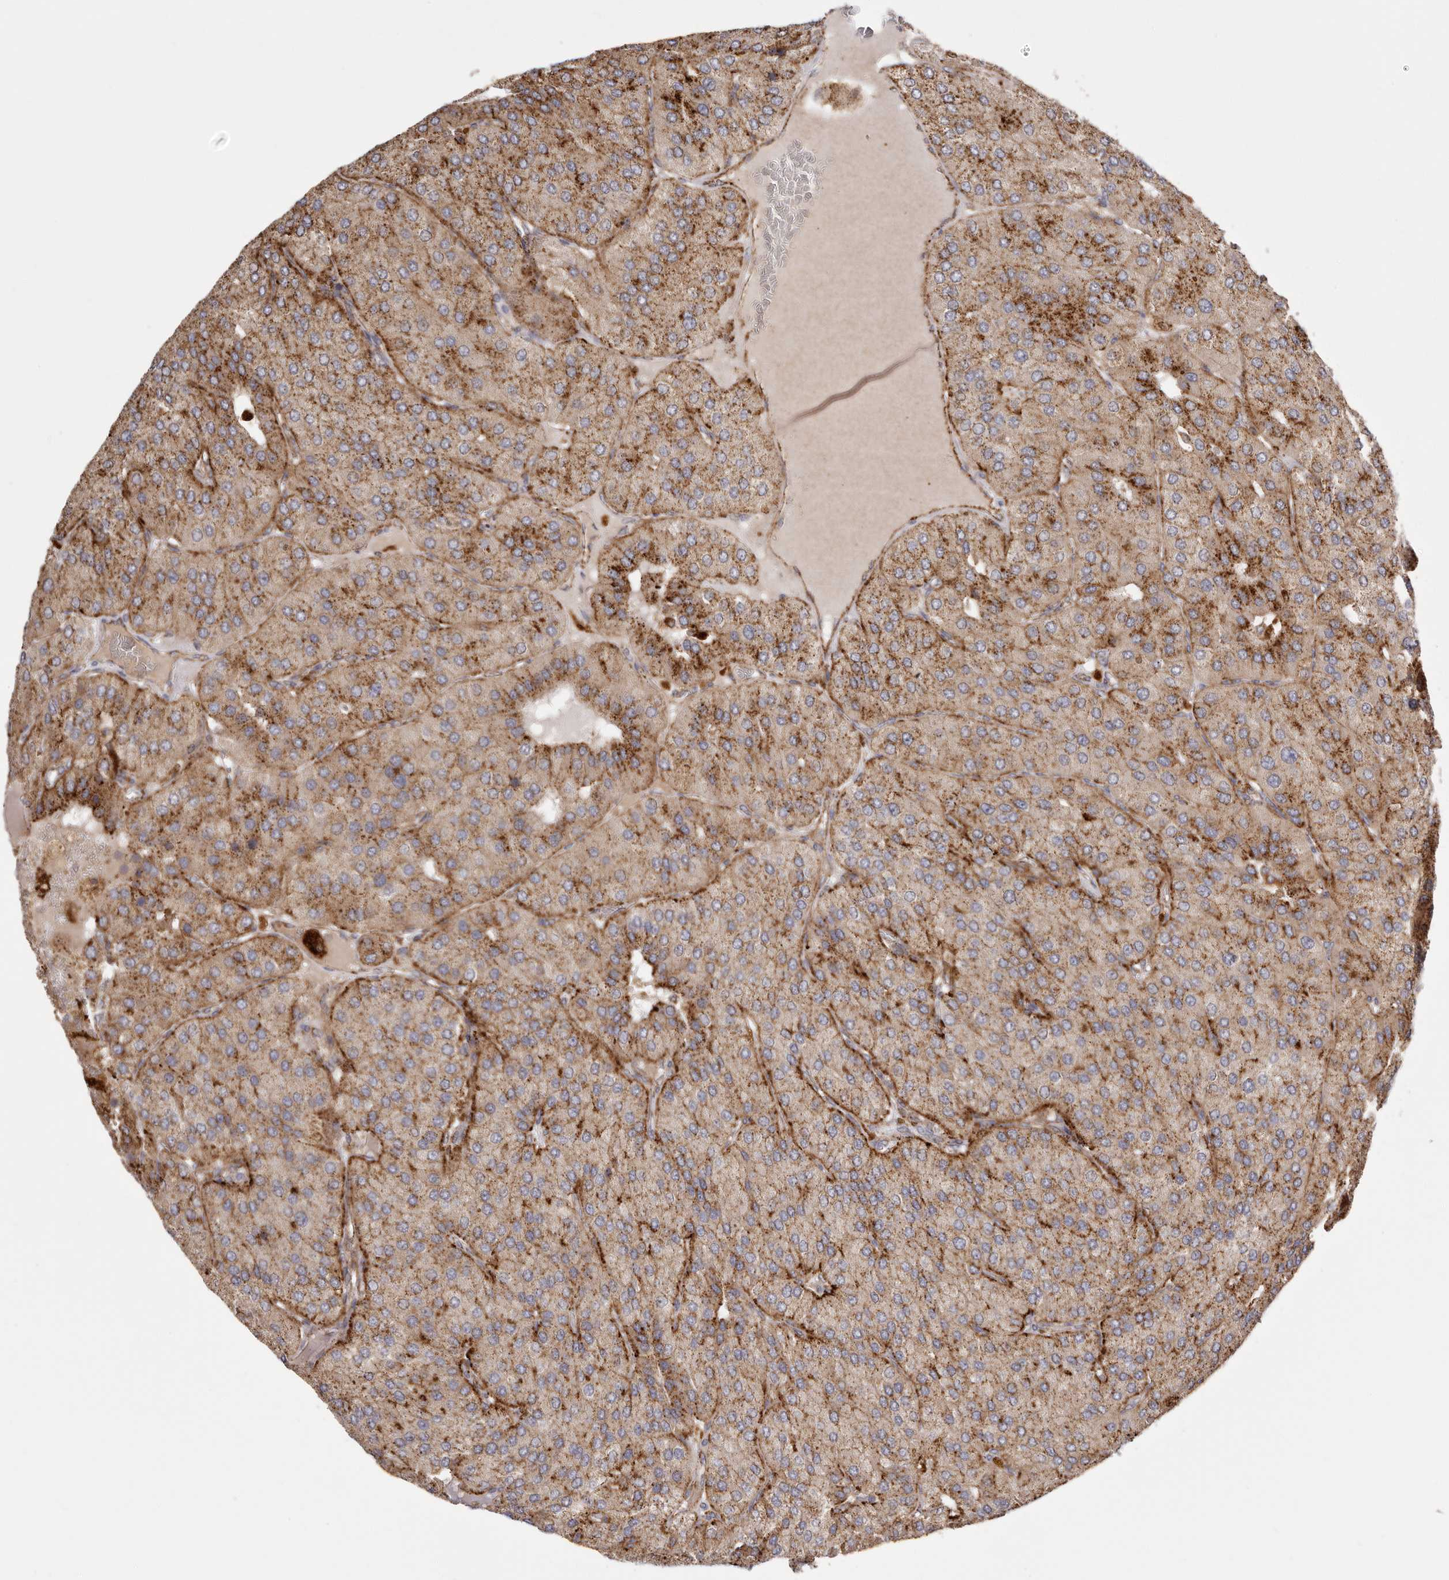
{"staining": {"intensity": "moderate", "quantity": ">75%", "location": "cytoplasmic/membranous"}, "tissue": "parathyroid gland", "cell_type": "Glandular cells", "image_type": "normal", "snomed": [{"axis": "morphology", "description": "Normal tissue, NOS"}, {"axis": "morphology", "description": "Adenoma, NOS"}, {"axis": "topography", "description": "Parathyroid gland"}], "caption": "Protein staining shows moderate cytoplasmic/membranous staining in approximately >75% of glandular cells in normal parathyroid gland. The staining was performed using DAB, with brown indicating positive protein expression. Nuclei are stained blue with hematoxylin.", "gene": "GRN", "patient": {"sex": "female", "age": 86}}